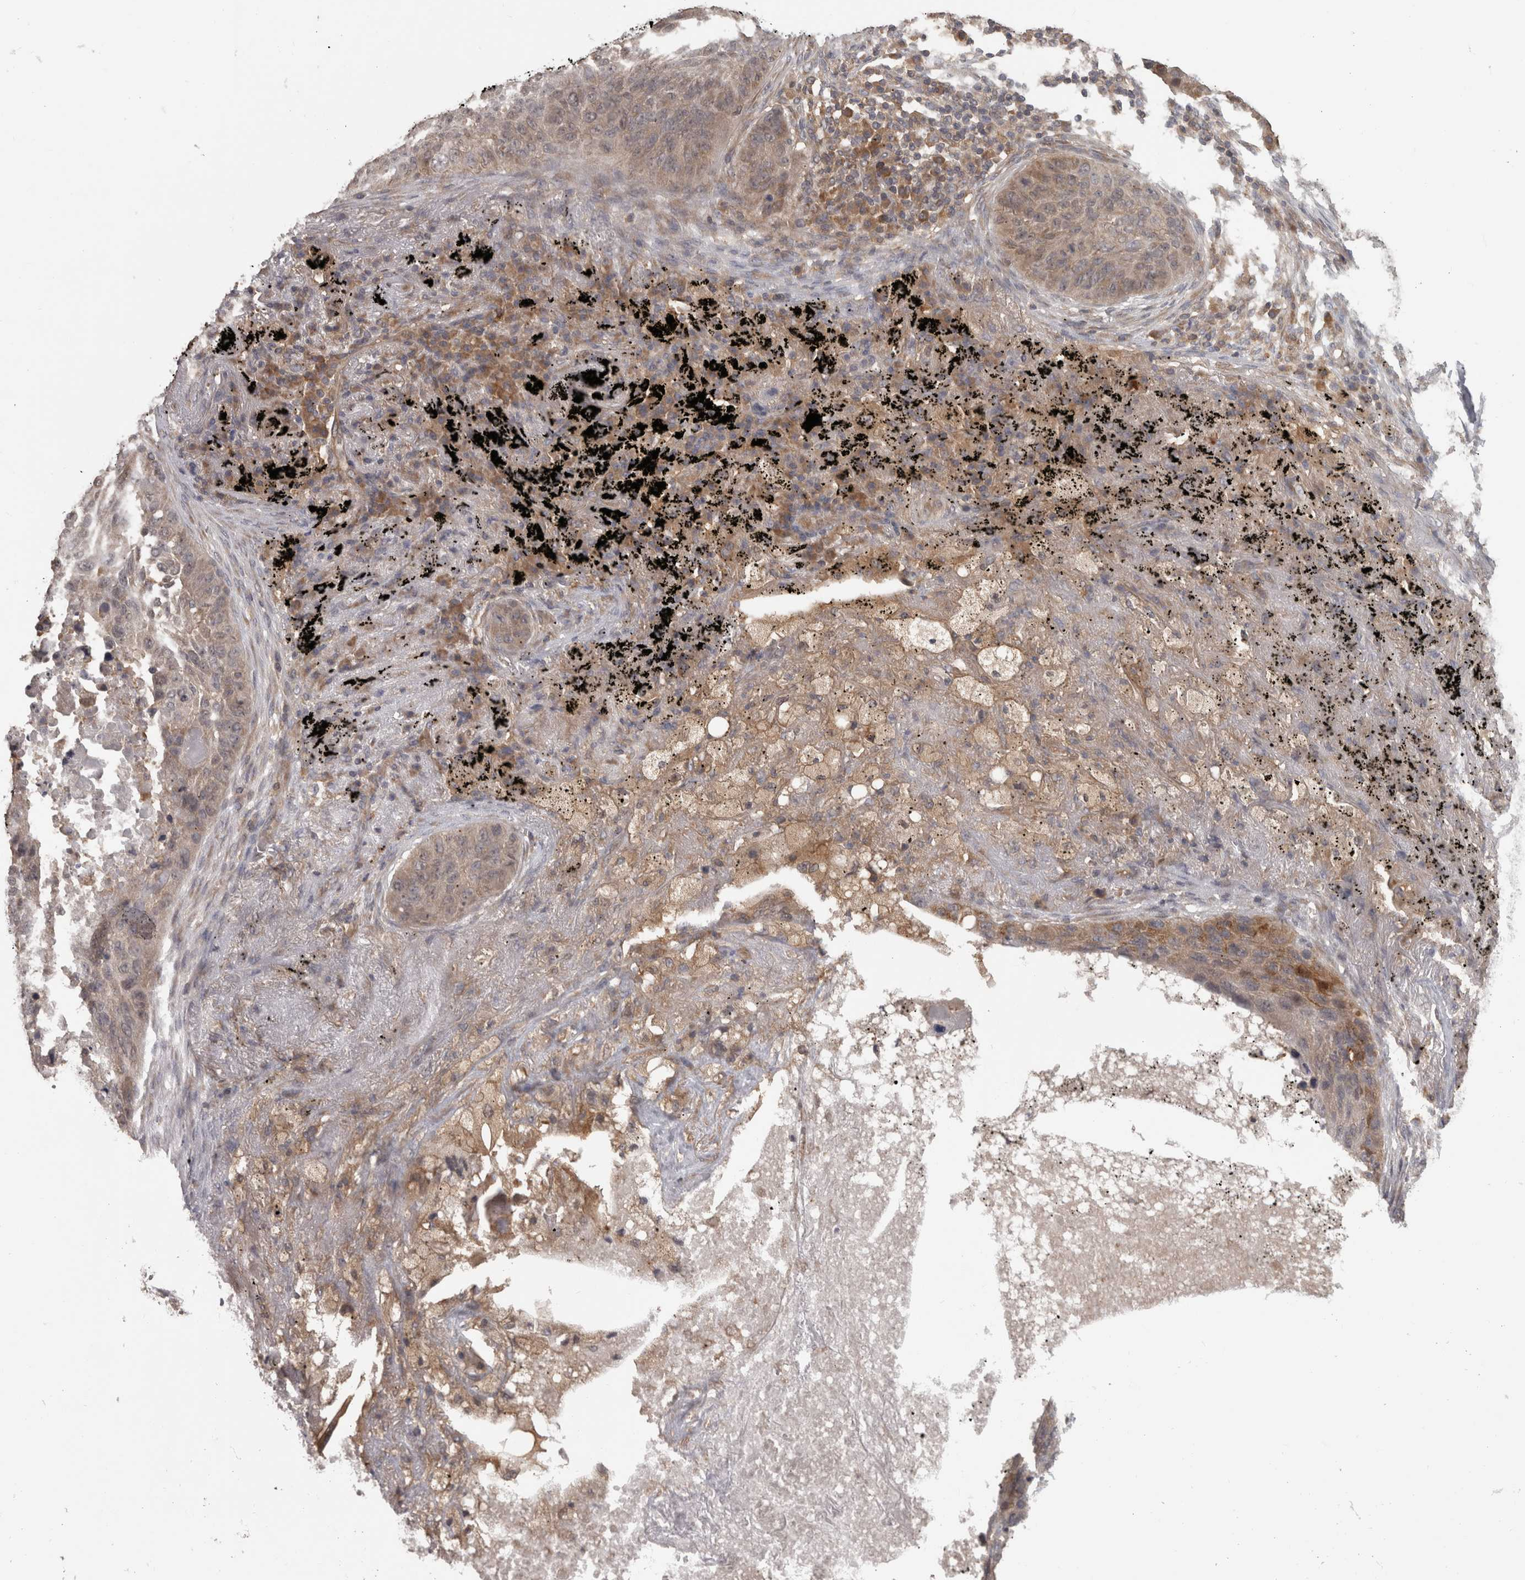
{"staining": {"intensity": "moderate", "quantity": "25%-75%", "location": "cytoplasmic/membranous"}, "tissue": "lung cancer", "cell_type": "Tumor cells", "image_type": "cancer", "snomed": [{"axis": "morphology", "description": "Squamous cell carcinoma, NOS"}, {"axis": "topography", "description": "Lung"}], "caption": "Immunohistochemical staining of lung cancer demonstrates medium levels of moderate cytoplasmic/membranous positivity in about 25%-75% of tumor cells. Ihc stains the protein of interest in brown and the nuclei are stained blue.", "gene": "MICU3", "patient": {"sex": "female", "age": 63}}